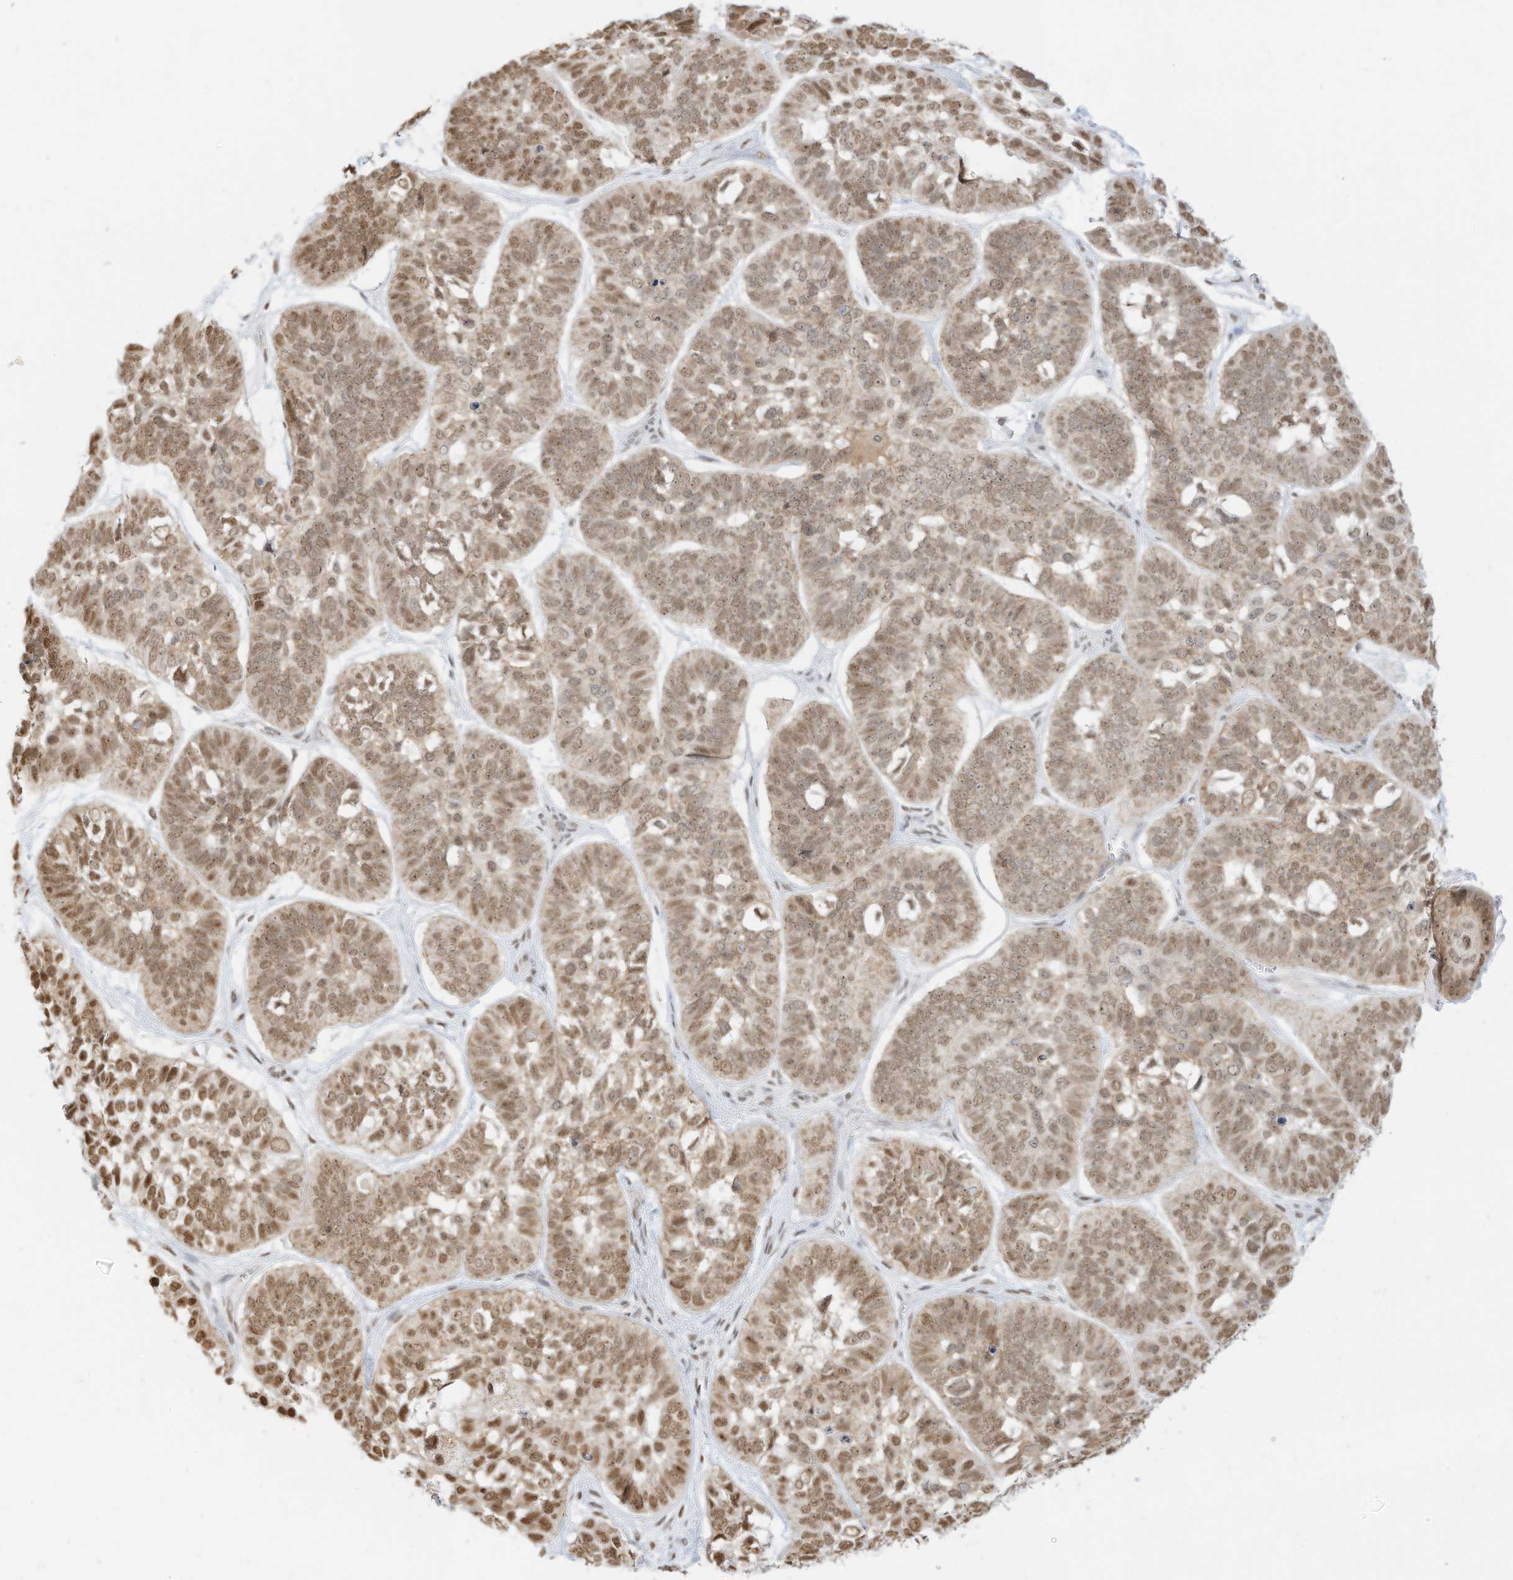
{"staining": {"intensity": "moderate", "quantity": ">75%", "location": "nuclear"}, "tissue": "skin cancer", "cell_type": "Tumor cells", "image_type": "cancer", "snomed": [{"axis": "morphology", "description": "Basal cell carcinoma"}, {"axis": "topography", "description": "Skin"}], "caption": "Moderate nuclear protein positivity is appreciated in approximately >75% of tumor cells in skin cancer (basal cell carcinoma).", "gene": "NHSL1", "patient": {"sex": "male", "age": 62}}